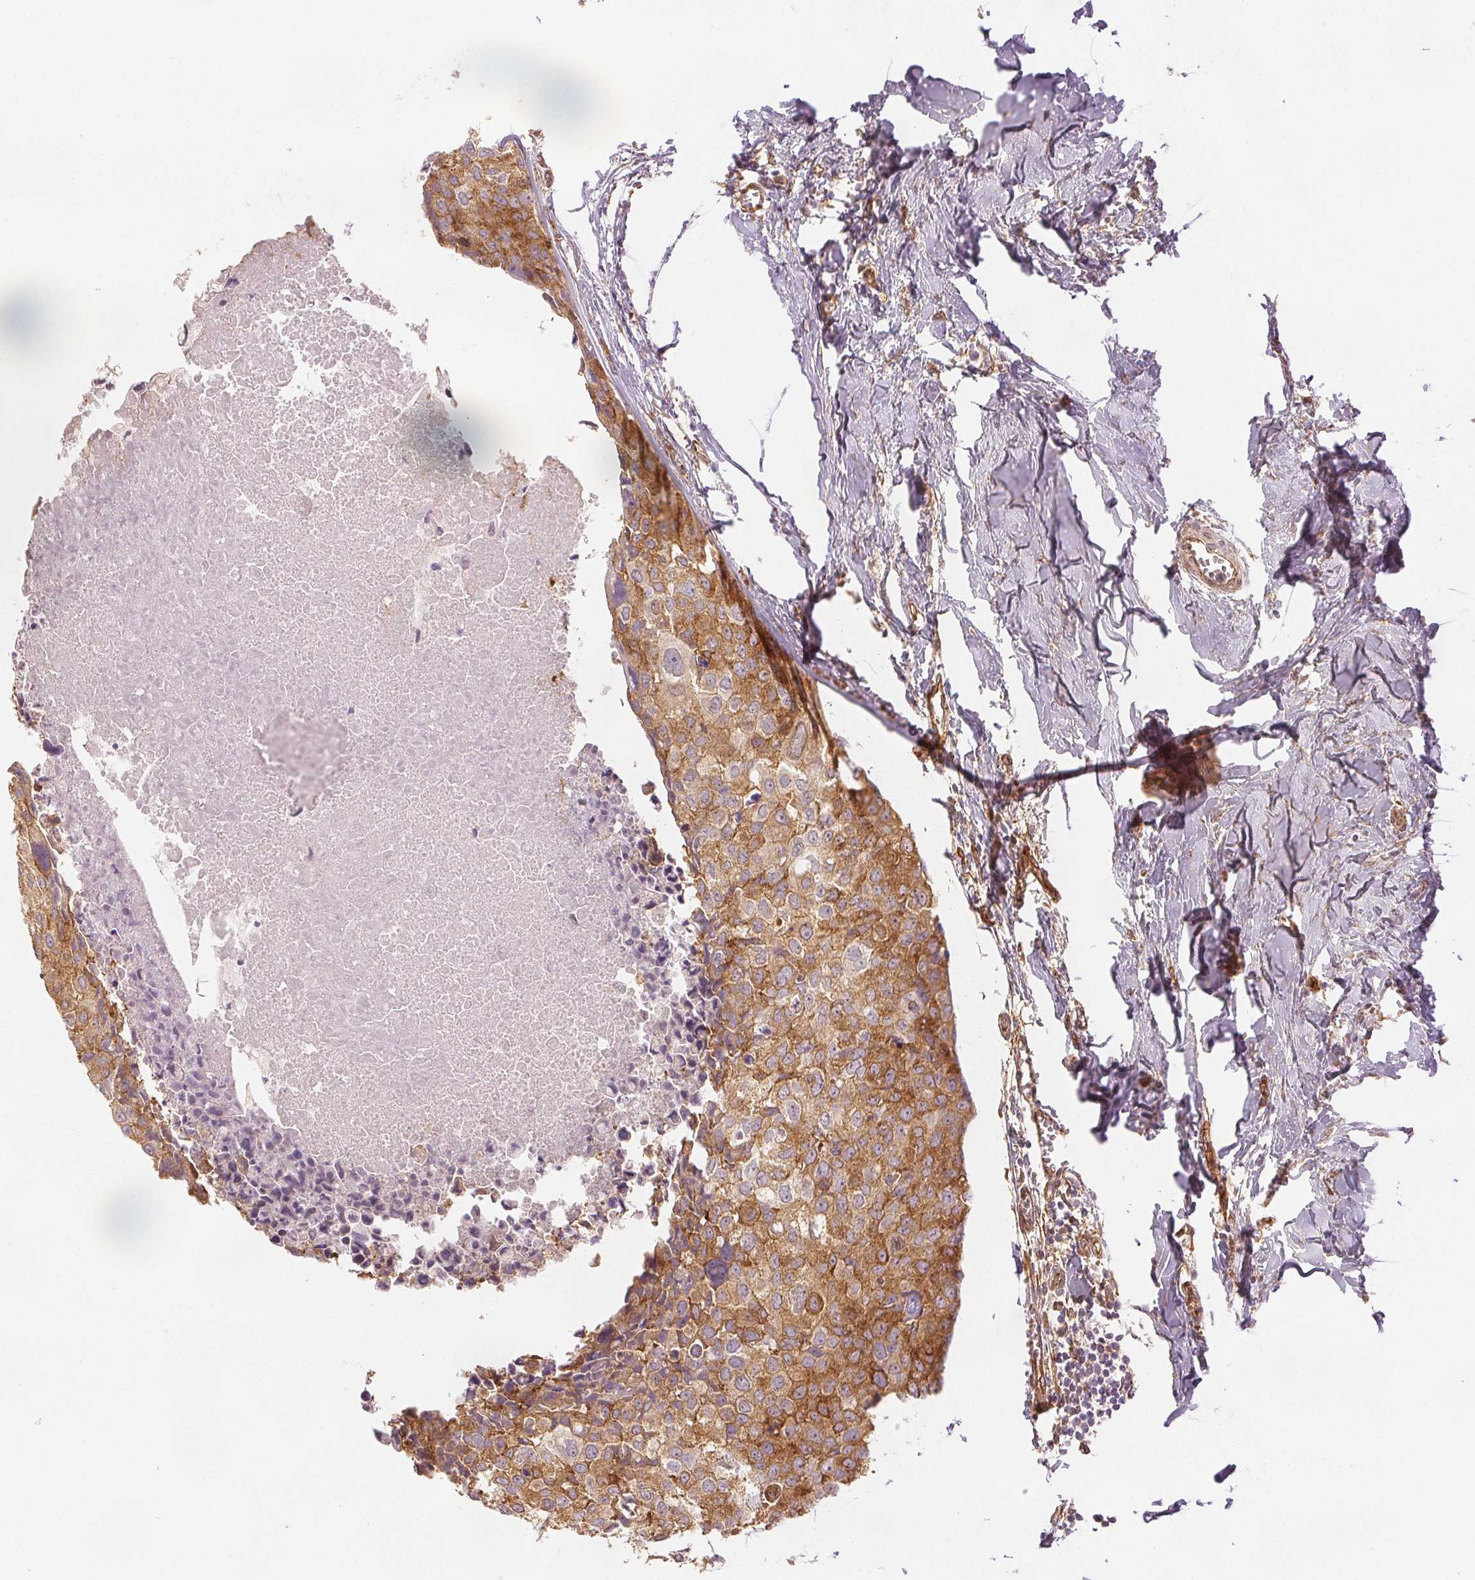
{"staining": {"intensity": "moderate", "quantity": ">75%", "location": "cytoplasmic/membranous"}, "tissue": "breast cancer", "cell_type": "Tumor cells", "image_type": "cancer", "snomed": [{"axis": "morphology", "description": "Duct carcinoma"}, {"axis": "topography", "description": "Breast"}], "caption": "Immunohistochemistry (IHC) micrograph of neoplastic tissue: human breast intraductal carcinoma stained using IHC displays medium levels of moderate protein expression localized specifically in the cytoplasmic/membranous of tumor cells, appearing as a cytoplasmic/membranous brown color.", "gene": "DIAPH2", "patient": {"sex": "female", "age": 38}}